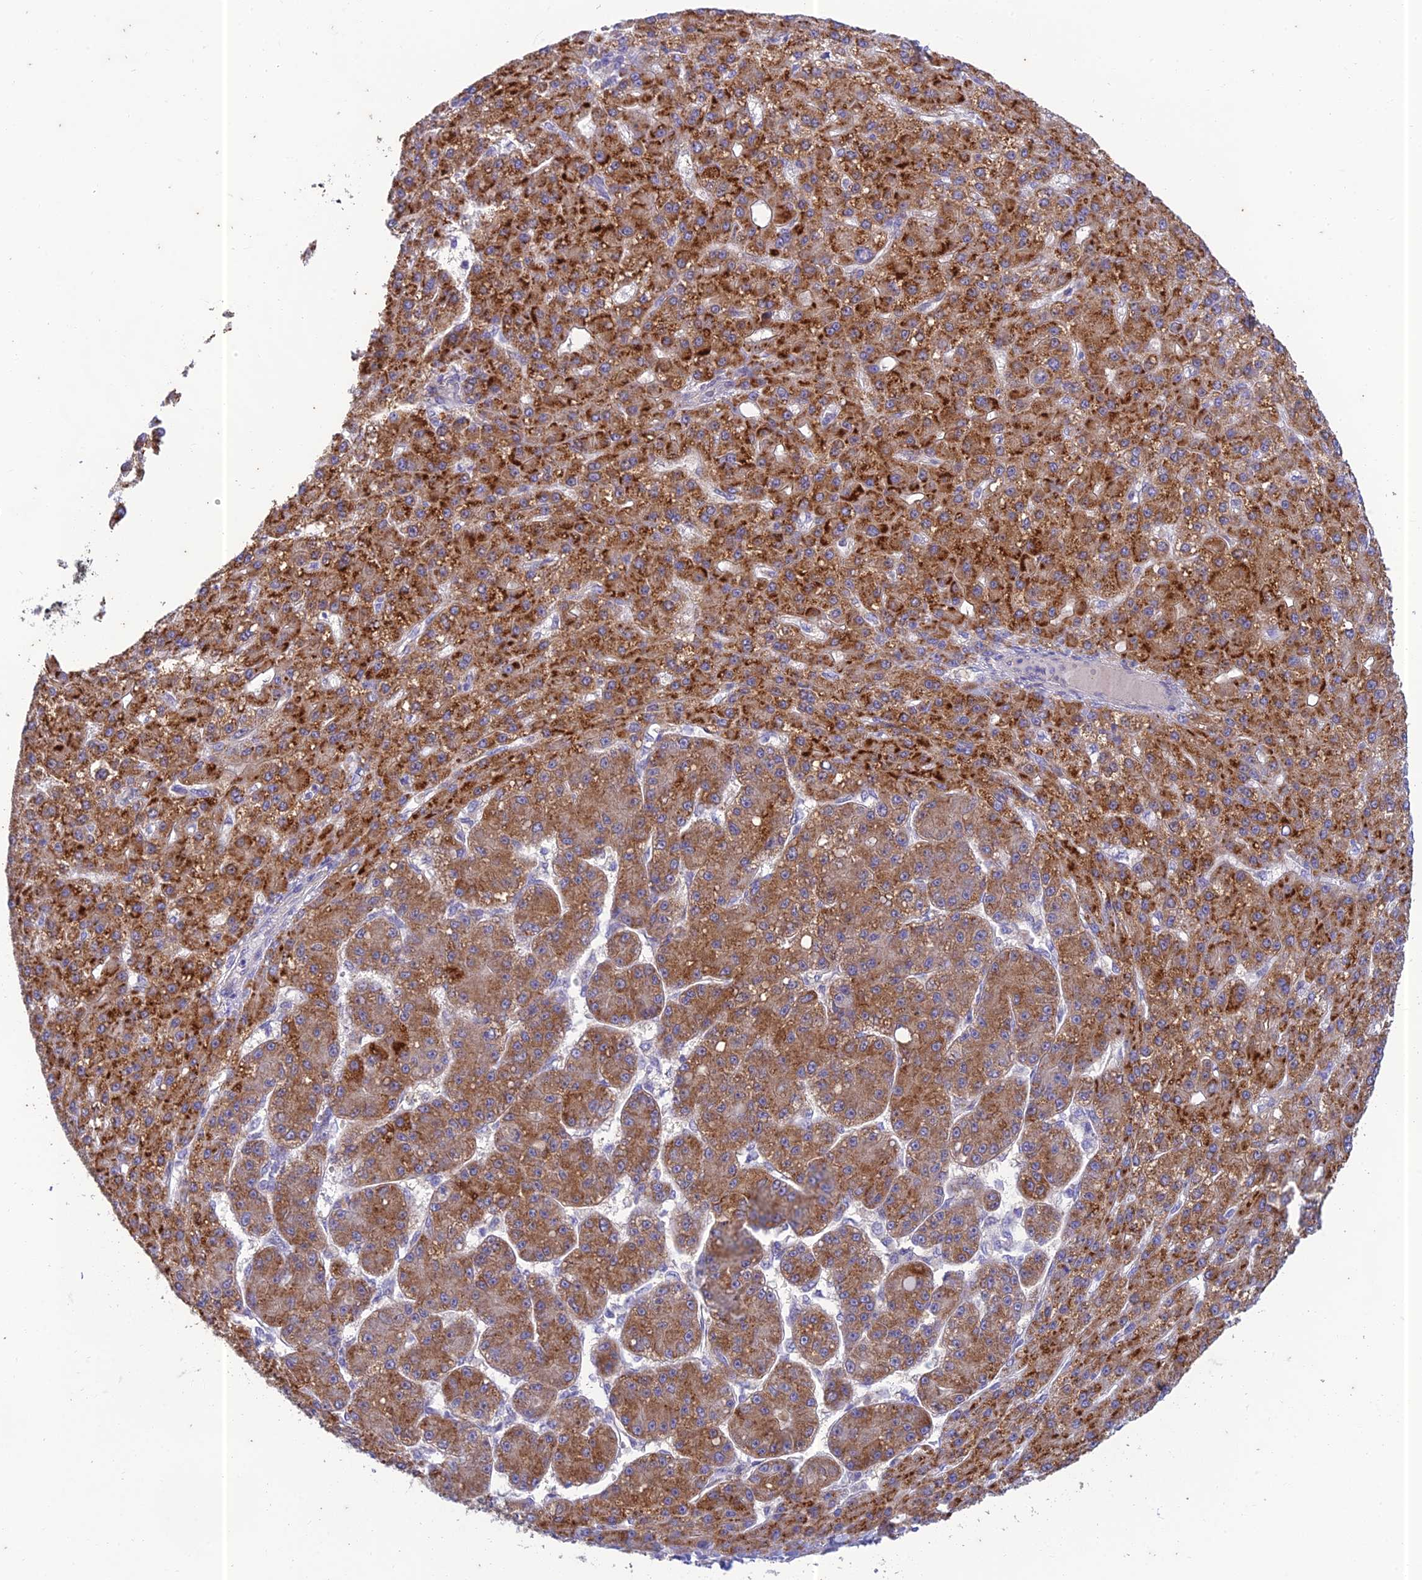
{"staining": {"intensity": "strong", "quantity": ">75%", "location": "cytoplasmic/membranous"}, "tissue": "liver cancer", "cell_type": "Tumor cells", "image_type": "cancer", "snomed": [{"axis": "morphology", "description": "Carcinoma, Hepatocellular, NOS"}, {"axis": "topography", "description": "Liver"}], "caption": "Hepatocellular carcinoma (liver) stained for a protein exhibits strong cytoplasmic/membranous positivity in tumor cells. (brown staining indicates protein expression, while blue staining denotes nuclei).", "gene": "PTCD2", "patient": {"sex": "male", "age": 67}}